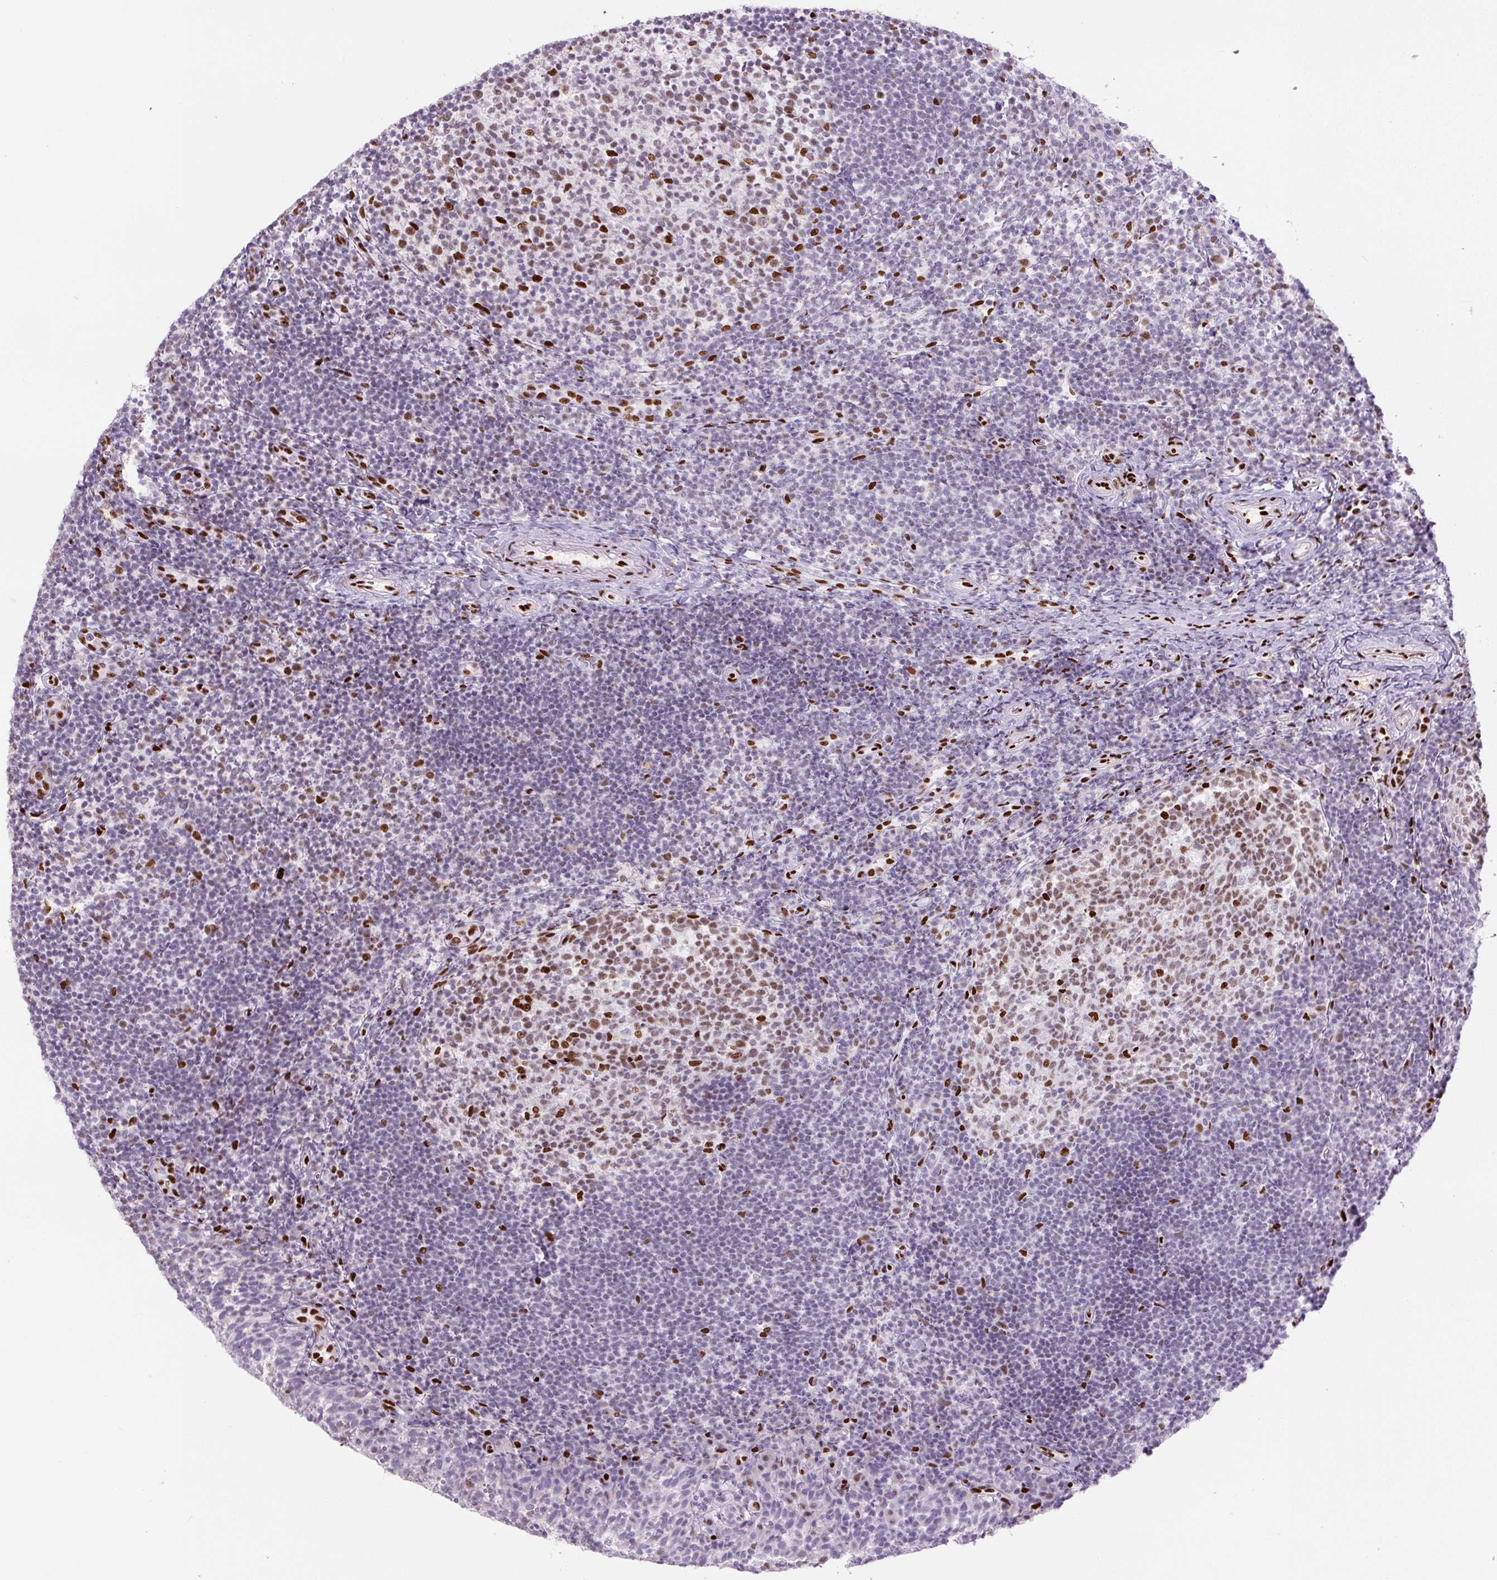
{"staining": {"intensity": "strong", "quantity": "25%-75%", "location": "nuclear"}, "tissue": "tonsil", "cell_type": "Germinal center cells", "image_type": "normal", "snomed": [{"axis": "morphology", "description": "Normal tissue, NOS"}, {"axis": "topography", "description": "Tonsil"}], "caption": "An image of human tonsil stained for a protein demonstrates strong nuclear brown staining in germinal center cells.", "gene": "ZEB1", "patient": {"sex": "female", "age": 10}}